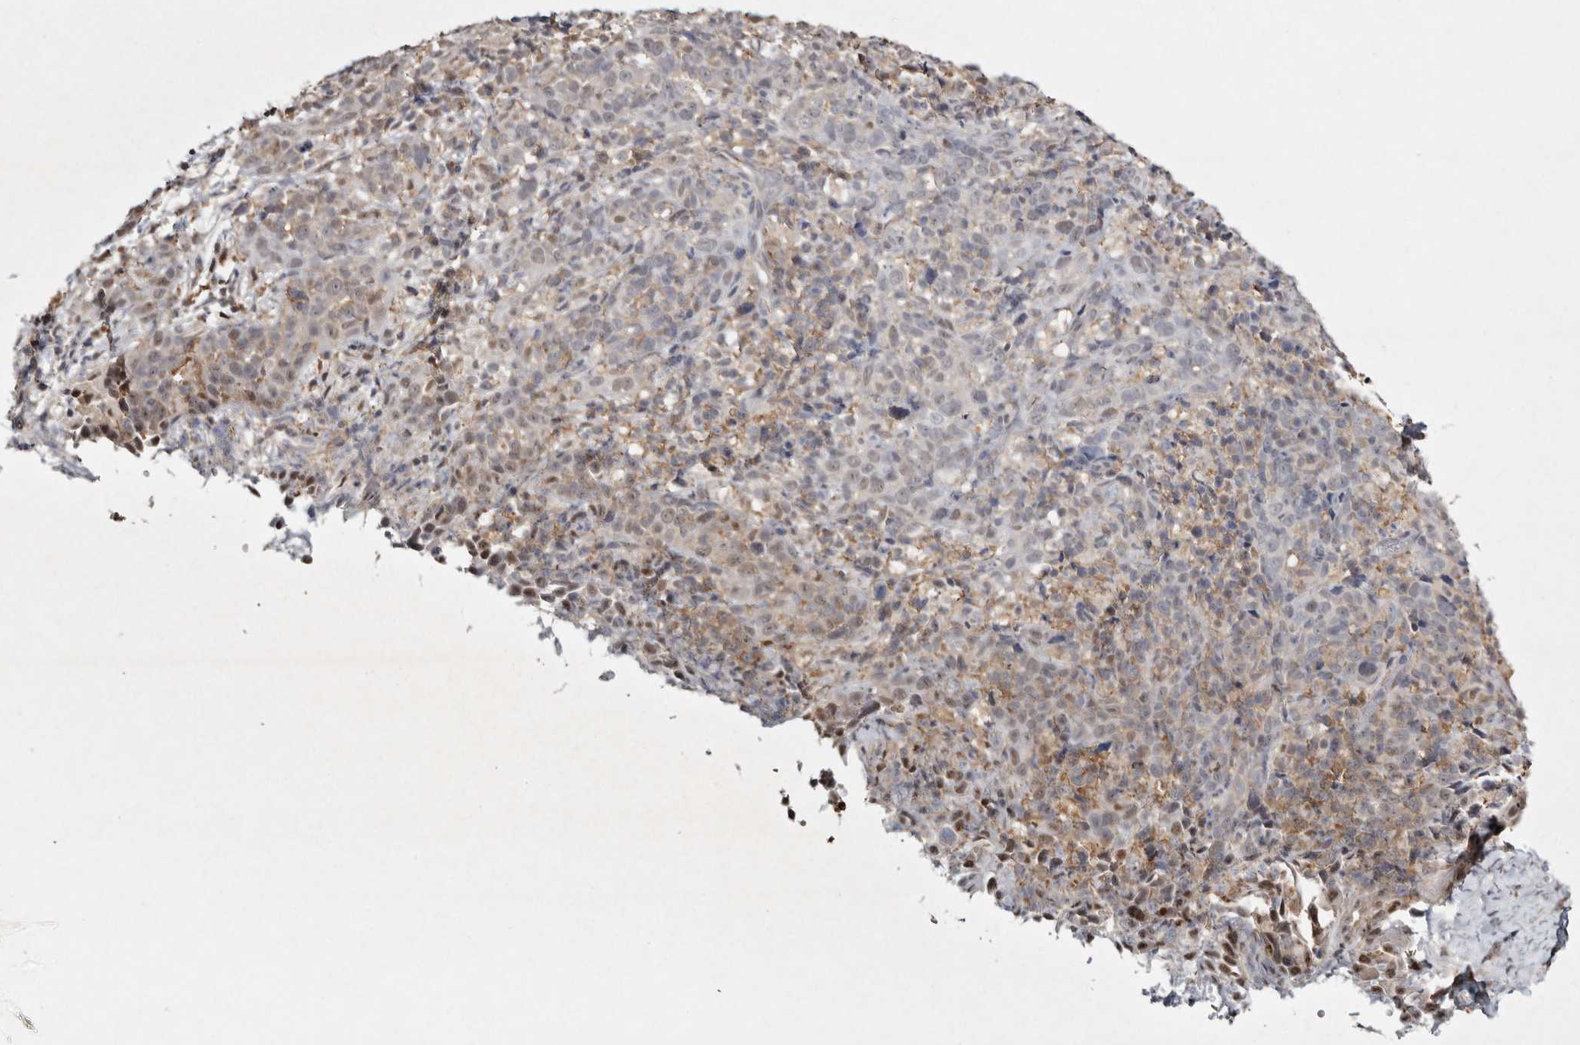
{"staining": {"intensity": "weak", "quantity": ">75%", "location": "nuclear"}, "tissue": "cervical cancer", "cell_type": "Tumor cells", "image_type": "cancer", "snomed": [{"axis": "morphology", "description": "Squamous cell carcinoma, NOS"}, {"axis": "topography", "description": "Cervix"}], "caption": "Immunohistochemical staining of human cervical squamous cell carcinoma displays low levels of weak nuclear protein positivity in approximately >75% of tumor cells. The staining is performed using DAB (3,3'-diaminobenzidine) brown chromogen to label protein expression. The nuclei are counter-stained blue using hematoxylin.", "gene": "PSMA5", "patient": {"sex": "female", "age": 46}}